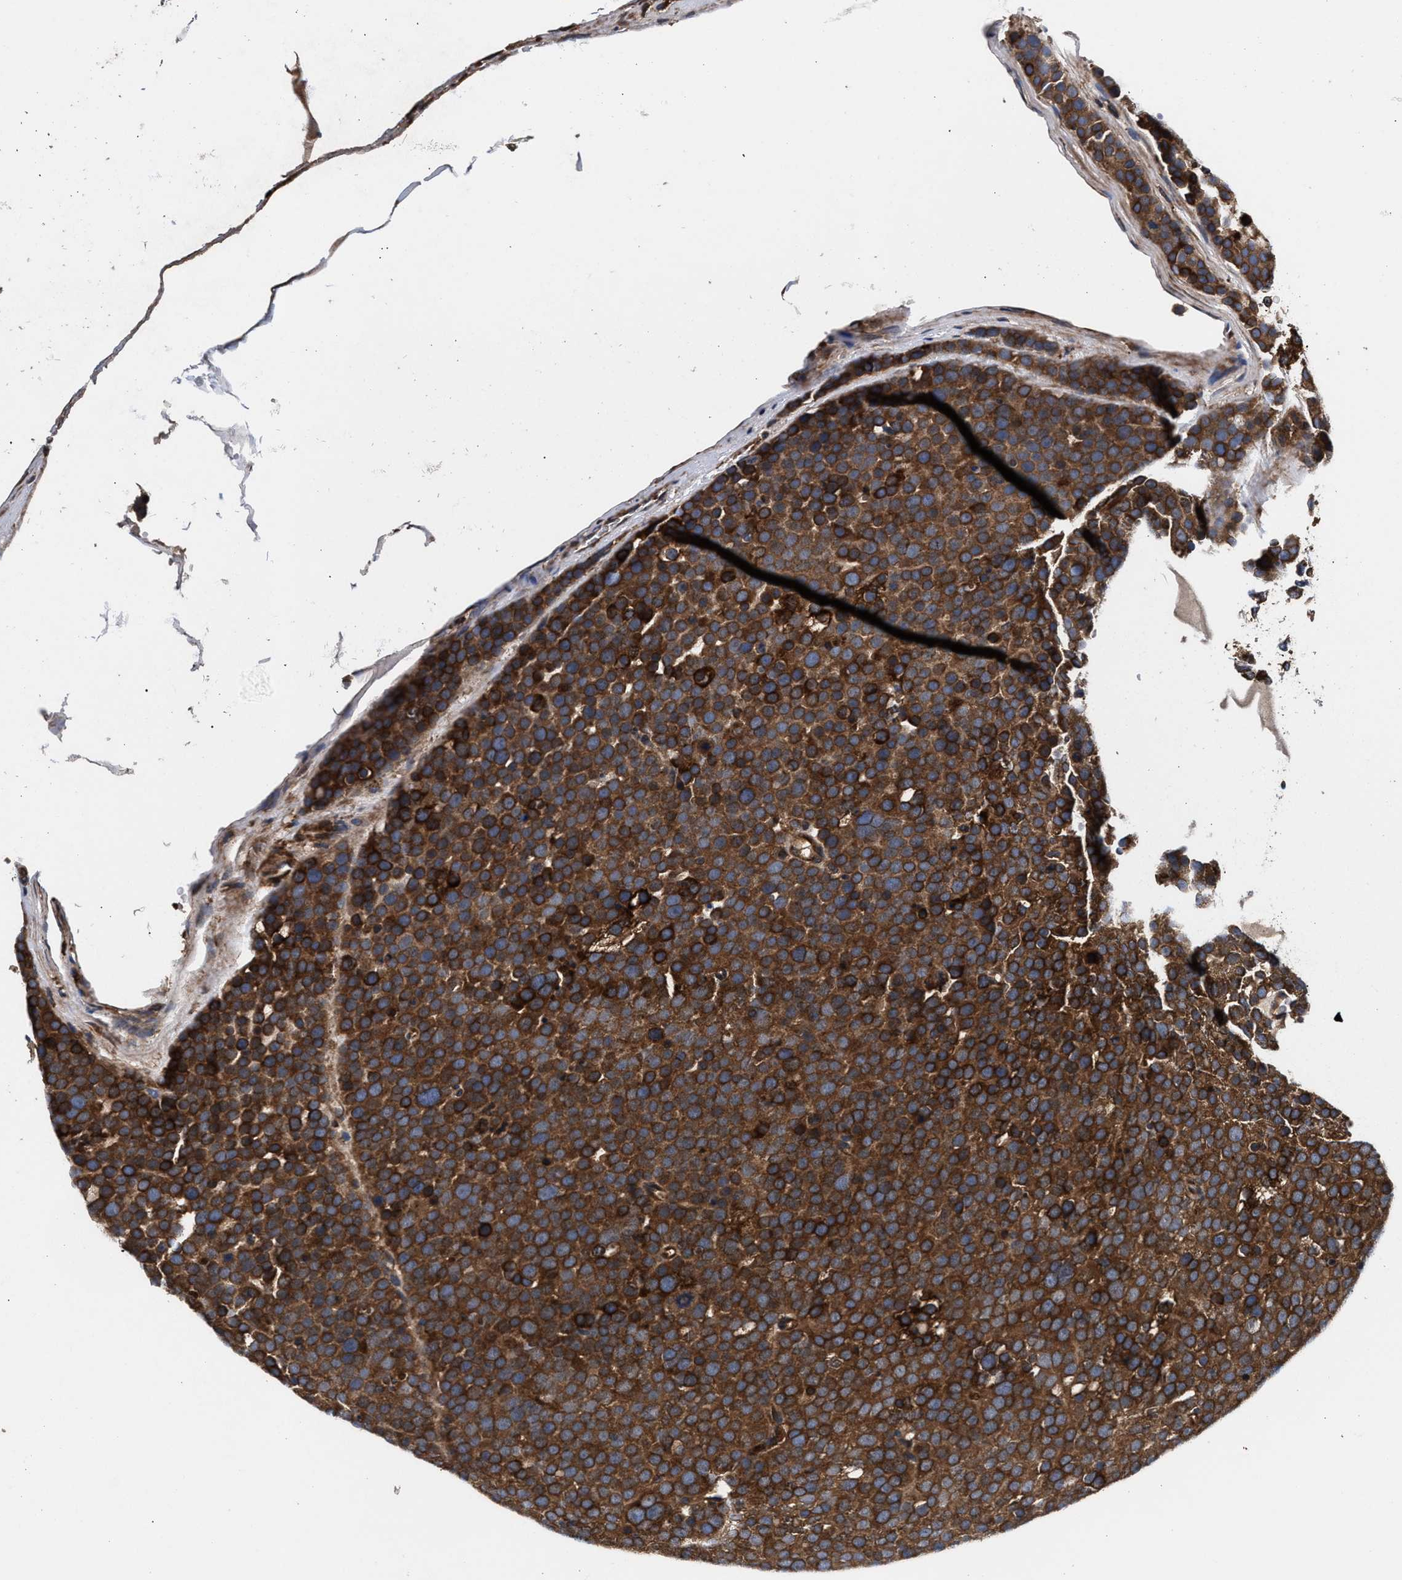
{"staining": {"intensity": "strong", "quantity": ">75%", "location": "cytoplasmic/membranous"}, "tissue": "testis cancer", "cell_type": "Tumor cells", "image_type": "cancer", "snomed": [{"axis": "morphology", "description": "Seminoma, NOS"}, {"axis": "topography", "description": "Testis"}], "caption": "Tumor cells reveal strong cytoplasmic/membranous staining in about >75% of cells in testis cancer (seminoma). (DAB IHC with brightfield microscopy, high magnification).", "gene": "KYAT1", "patient": {"sex": "male", "age": 71}}